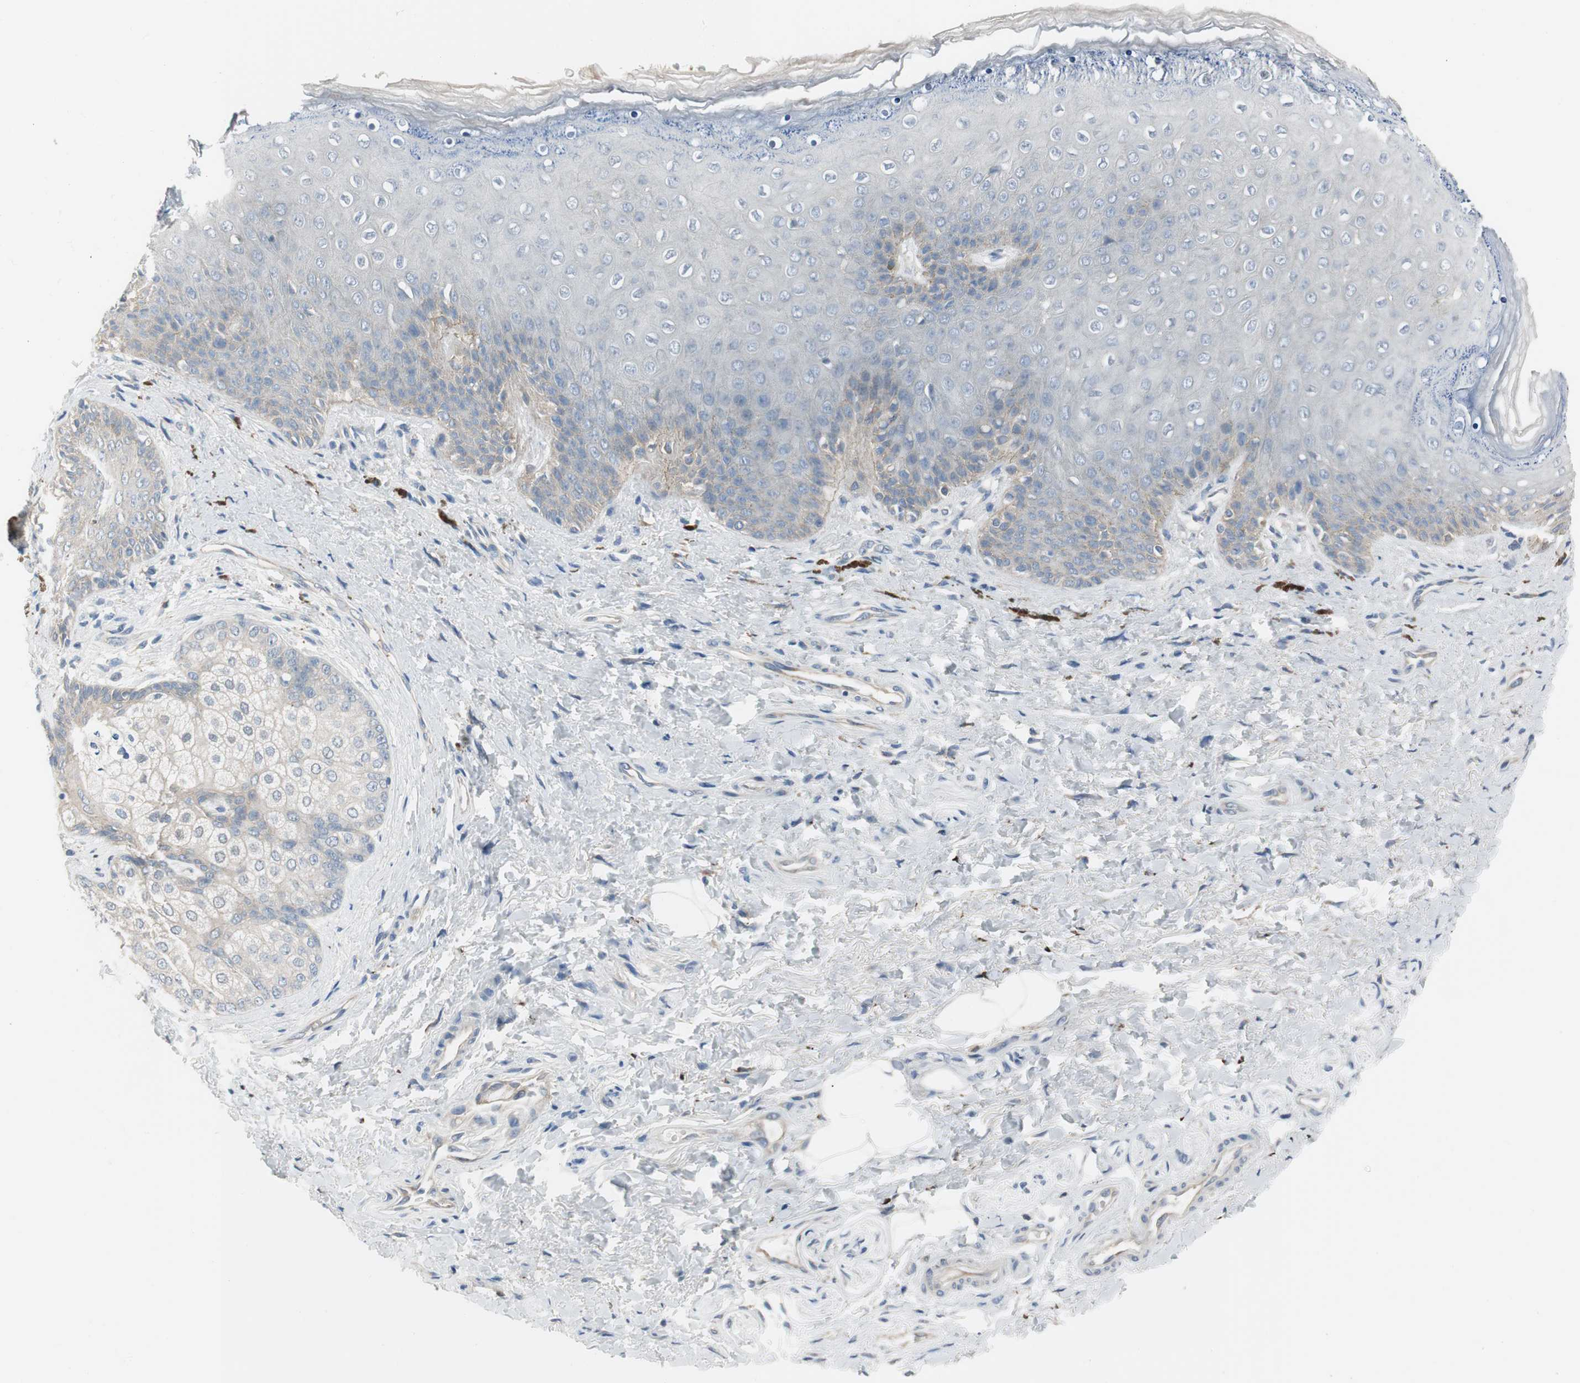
{"staining": {"intensity": "weak", "quantity": "<25%", "location": "cytoplasmic/membranous"}, "tissue": "skin", "cell_type": "Epidermal cells", "image_type": "normal", "snomed": [{"axis": "morphology", "description": "Normal tissue, NOS"}, {"axis": "topography", "description": "Anal"}], "caption": "The histopathology image reveals no significant staining in epidermal cells of skin.", "gene": "SPINK4", "patient": {"sex": "female", "age": 46}}